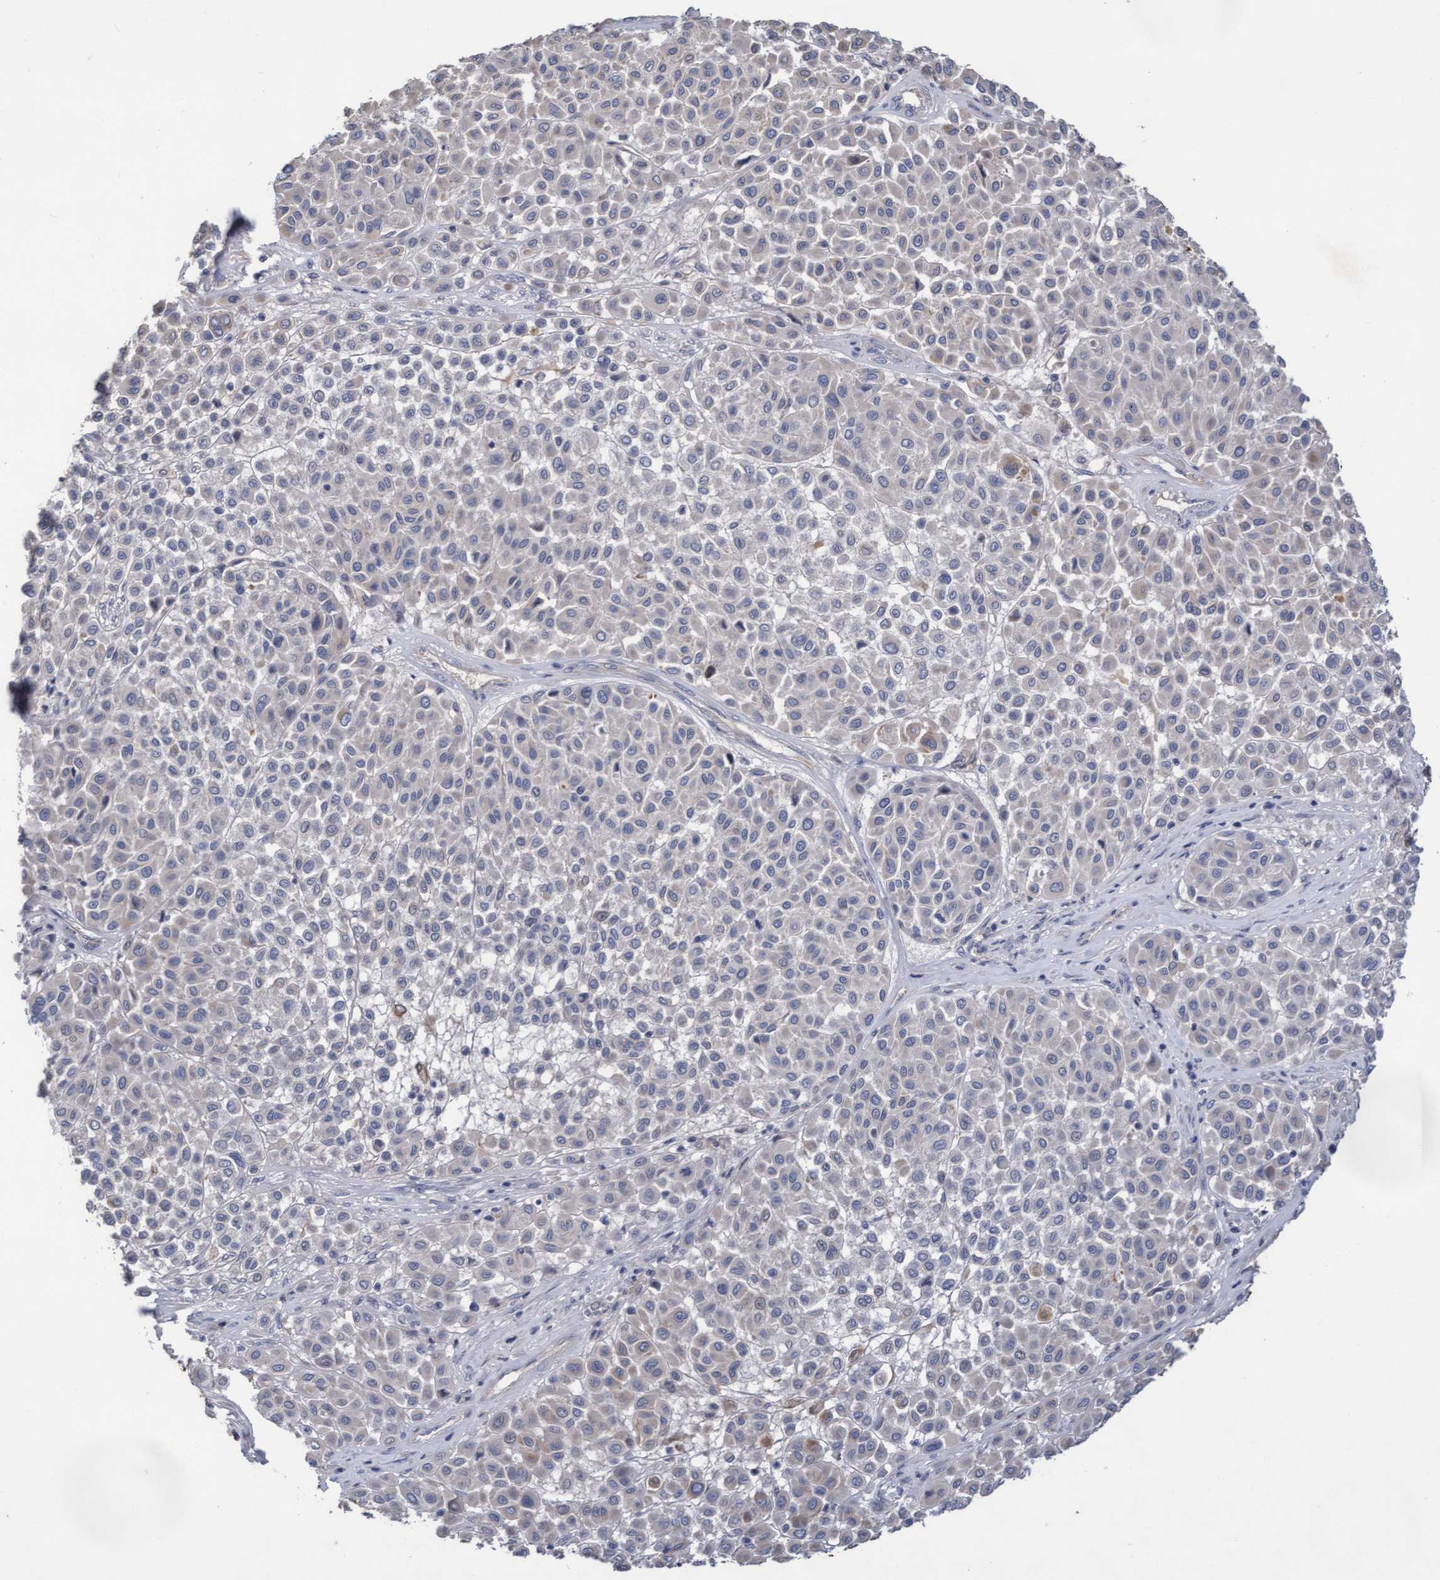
{"staining": {"intensity": "weak", "quantity": "<25%", "location": "cytoplasmic/membranous"}, "tissue": "melanoma", "cell_type": "Tumor cells", "image_type": "cancer", "snomed": [{"axis": "morphology", "description": "Malignant melanoma, Metastatic site"}, {"axis": "topography", "description": "Soft tissue"}], "caption": "Malignant melanoma (metastatic site) stained for a protein using immunohistochemistry (IHC) displays no expression tumor cells.", "gene": "KRT24", "patient": {"sex": "male", "age": 41}}